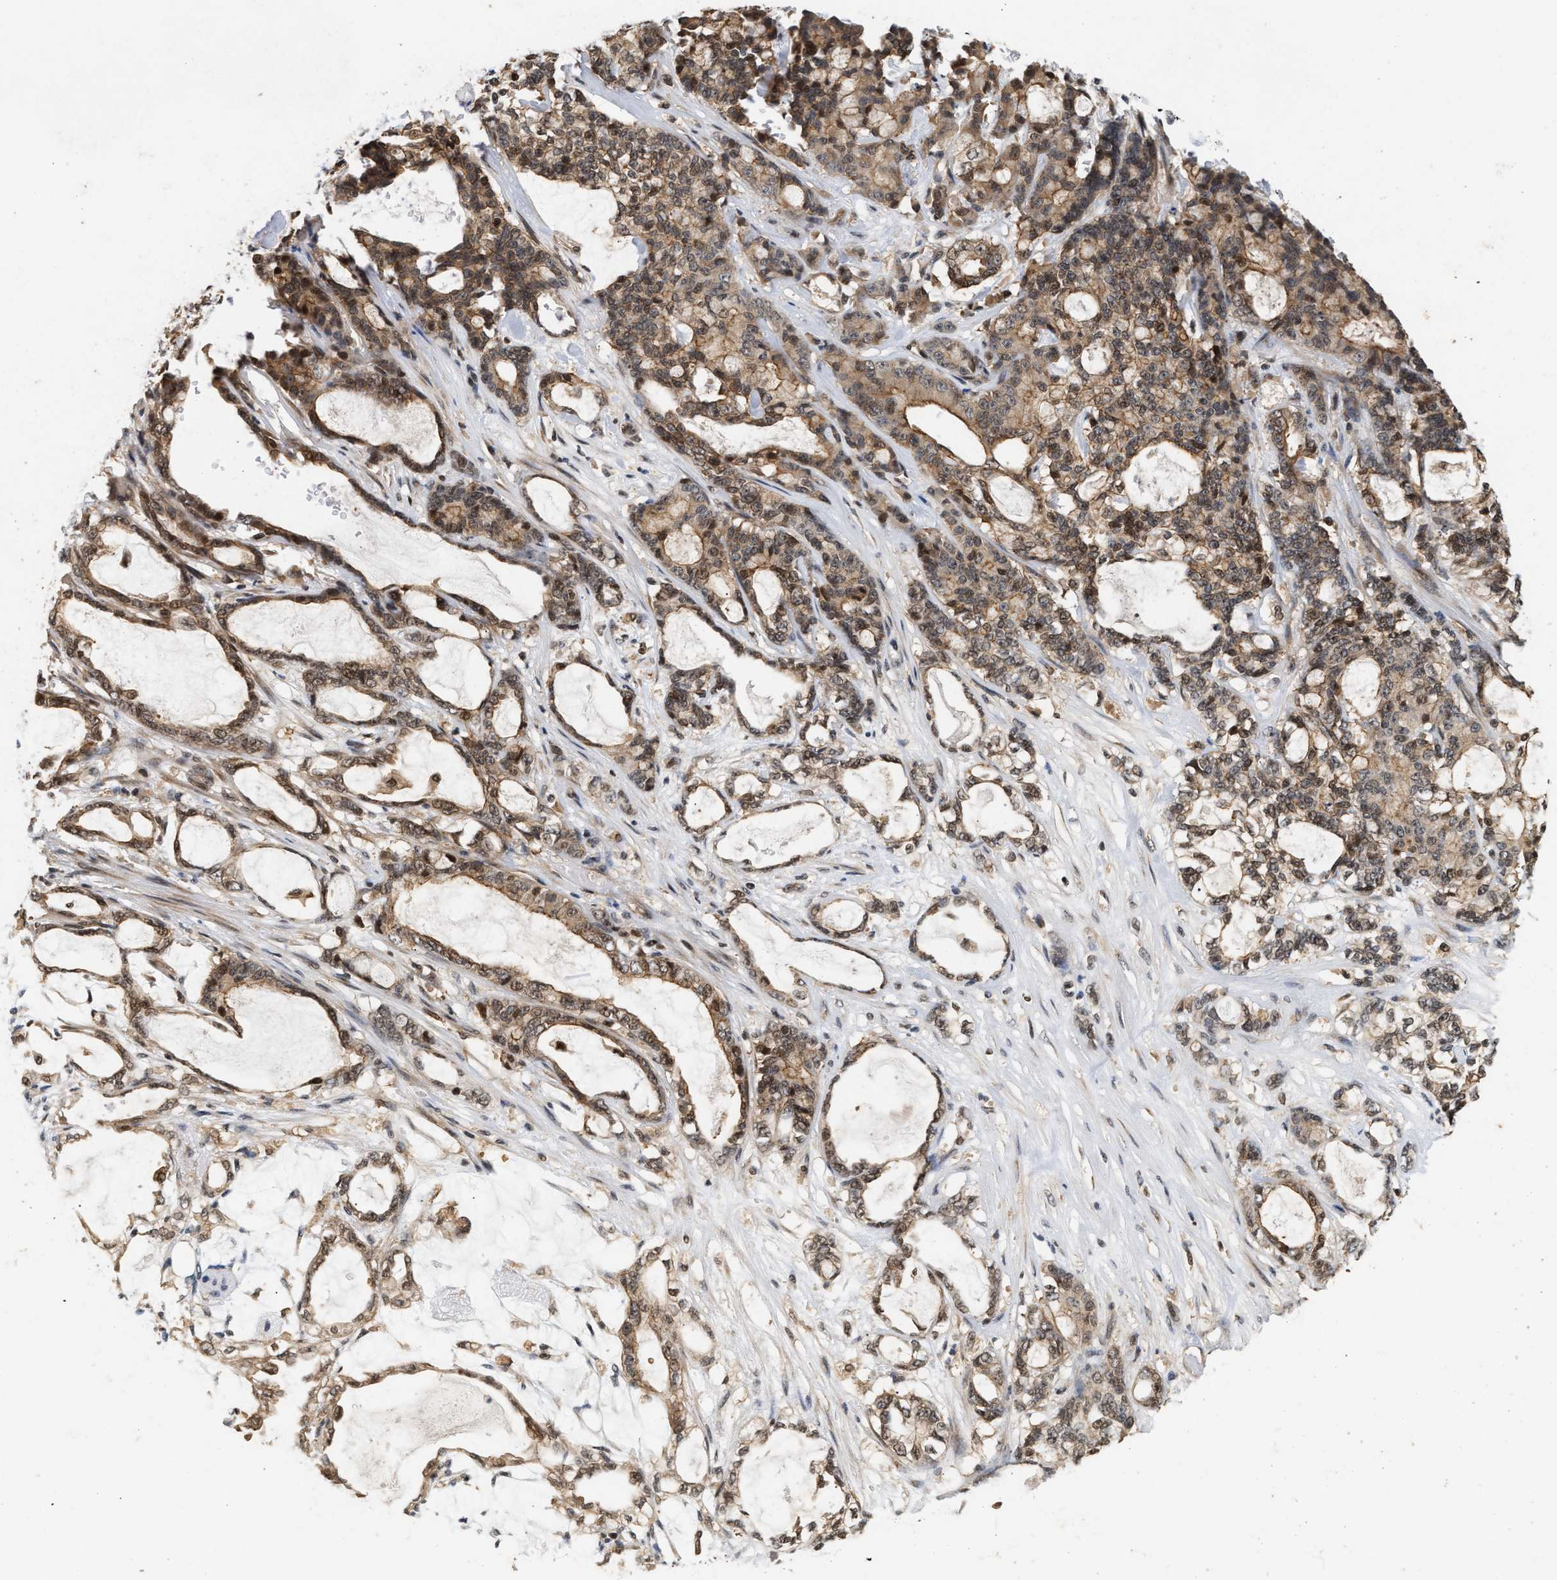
{"staining": {"intensity": "weak", "quantity": ">75%", "location": "cytoplasmic/membranous,nuclear"}, "tissue": "pancreatic cancer", "cell_type": "Tumor cells", "image_type": "cancer", "snomed": [{"axis": "morphology", "description": "Adenocarcinoma, NOS"}, {"axis": "topography", "description": "Pancreas"}], "caption": "Adenocarcinoma (pancreatic) was stained to show a protein in brown. There is low levels of weak cytoplasmic/membranous and nuclear positivity in approximately >75% of tumor cells.", "gene": "ABHD5", "patient": {"sex": "female", "age": 73}}